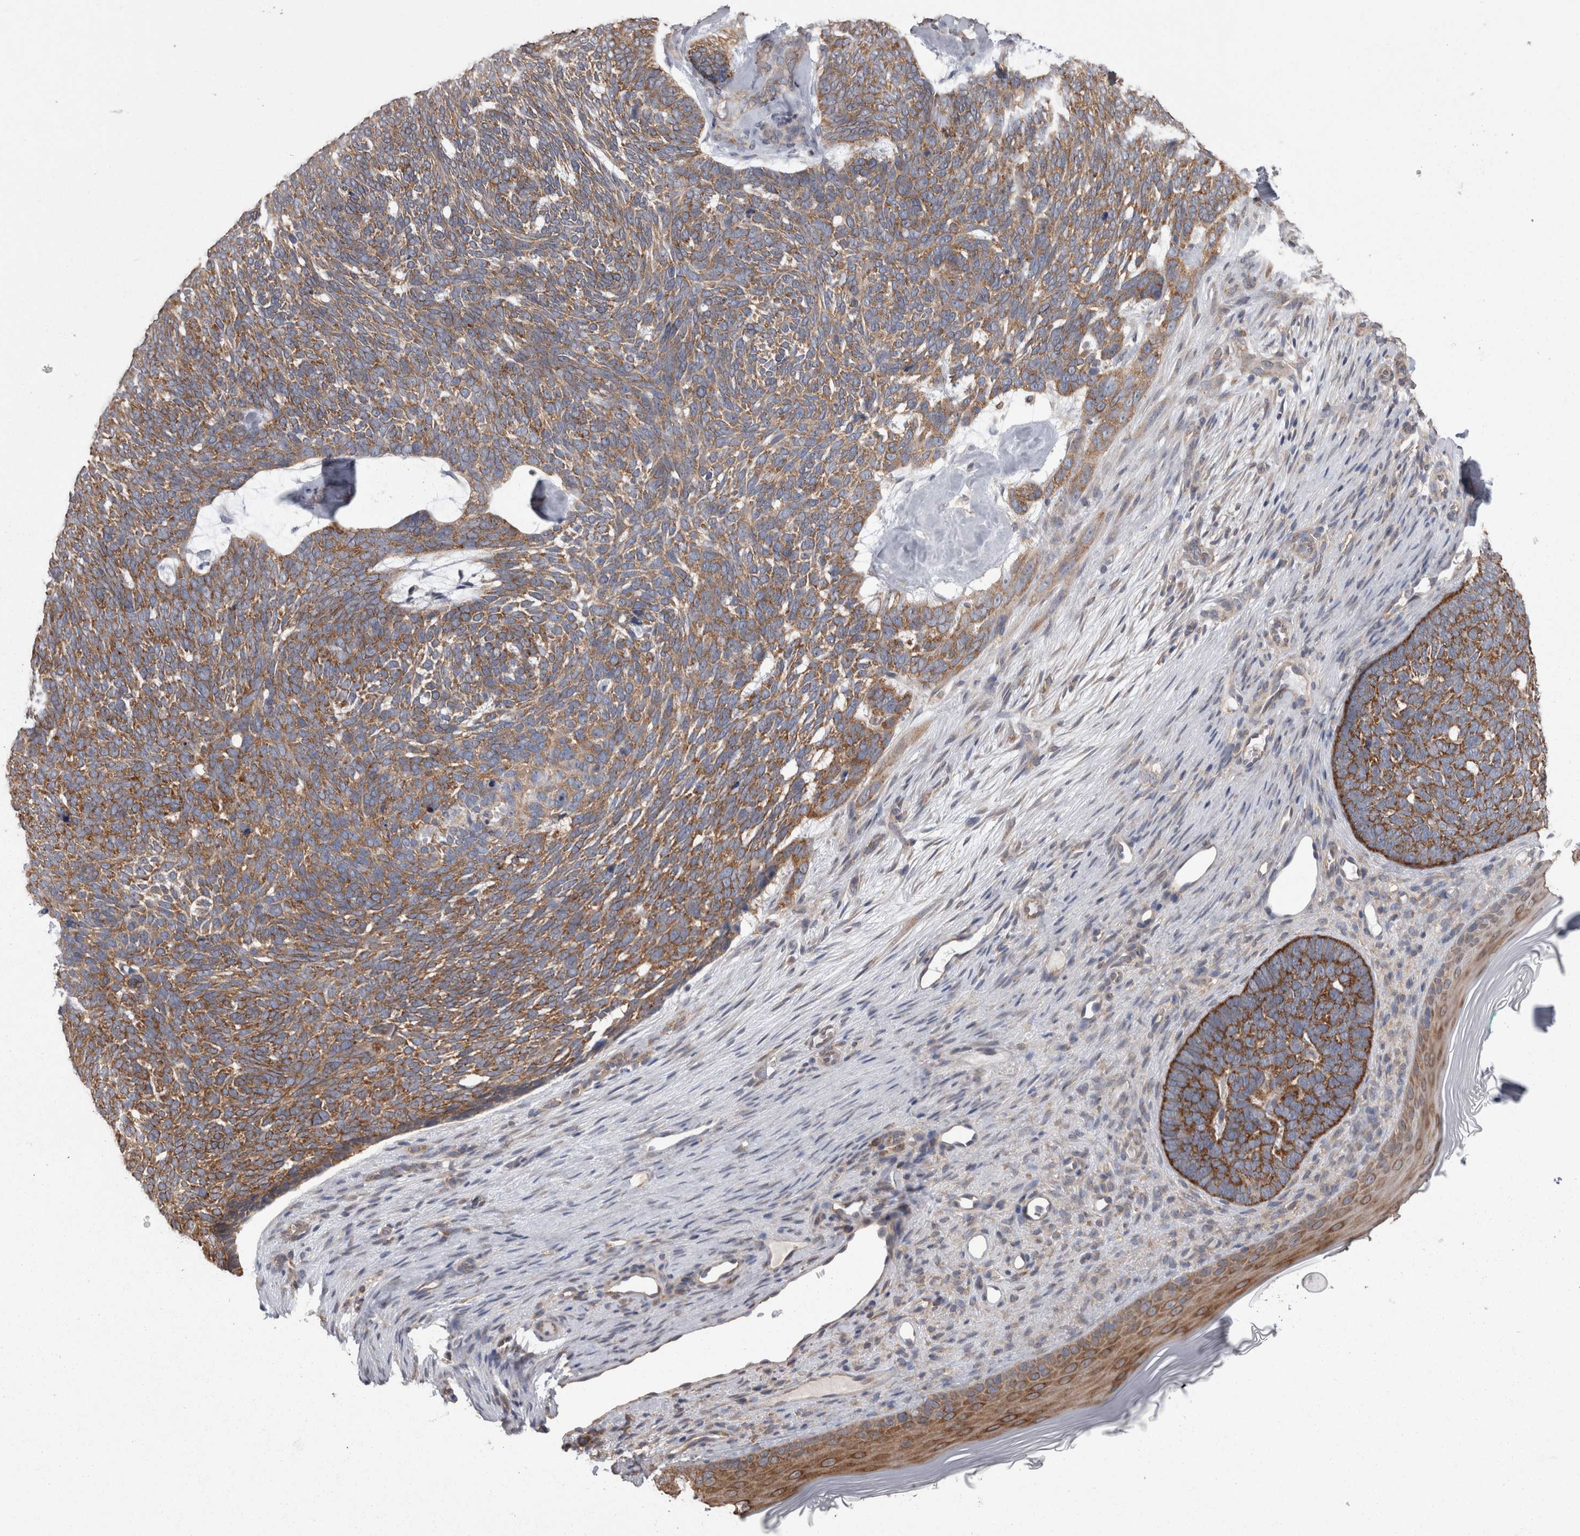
{"staining": {"intensity": "moderate", "quantity": ">75%", "location": "cytoplasmic/membranous"}, "tissue": "skin cancer", "cell_type": "Tumor cells", "image_type": "cancer", "snomed": [{"axis": "morphology", "description": "Basal cell carcinoma"}, {"axis": "topography", "description": "Skin"}], "caption": "Human skin cancer stained with a brown dye demonstrates moderate cytoplasmic/membranous positive positivity in approximately >75% of tumor cells.", "gene": "DDX6", "patient": {"sex": "female", "age": 85}}